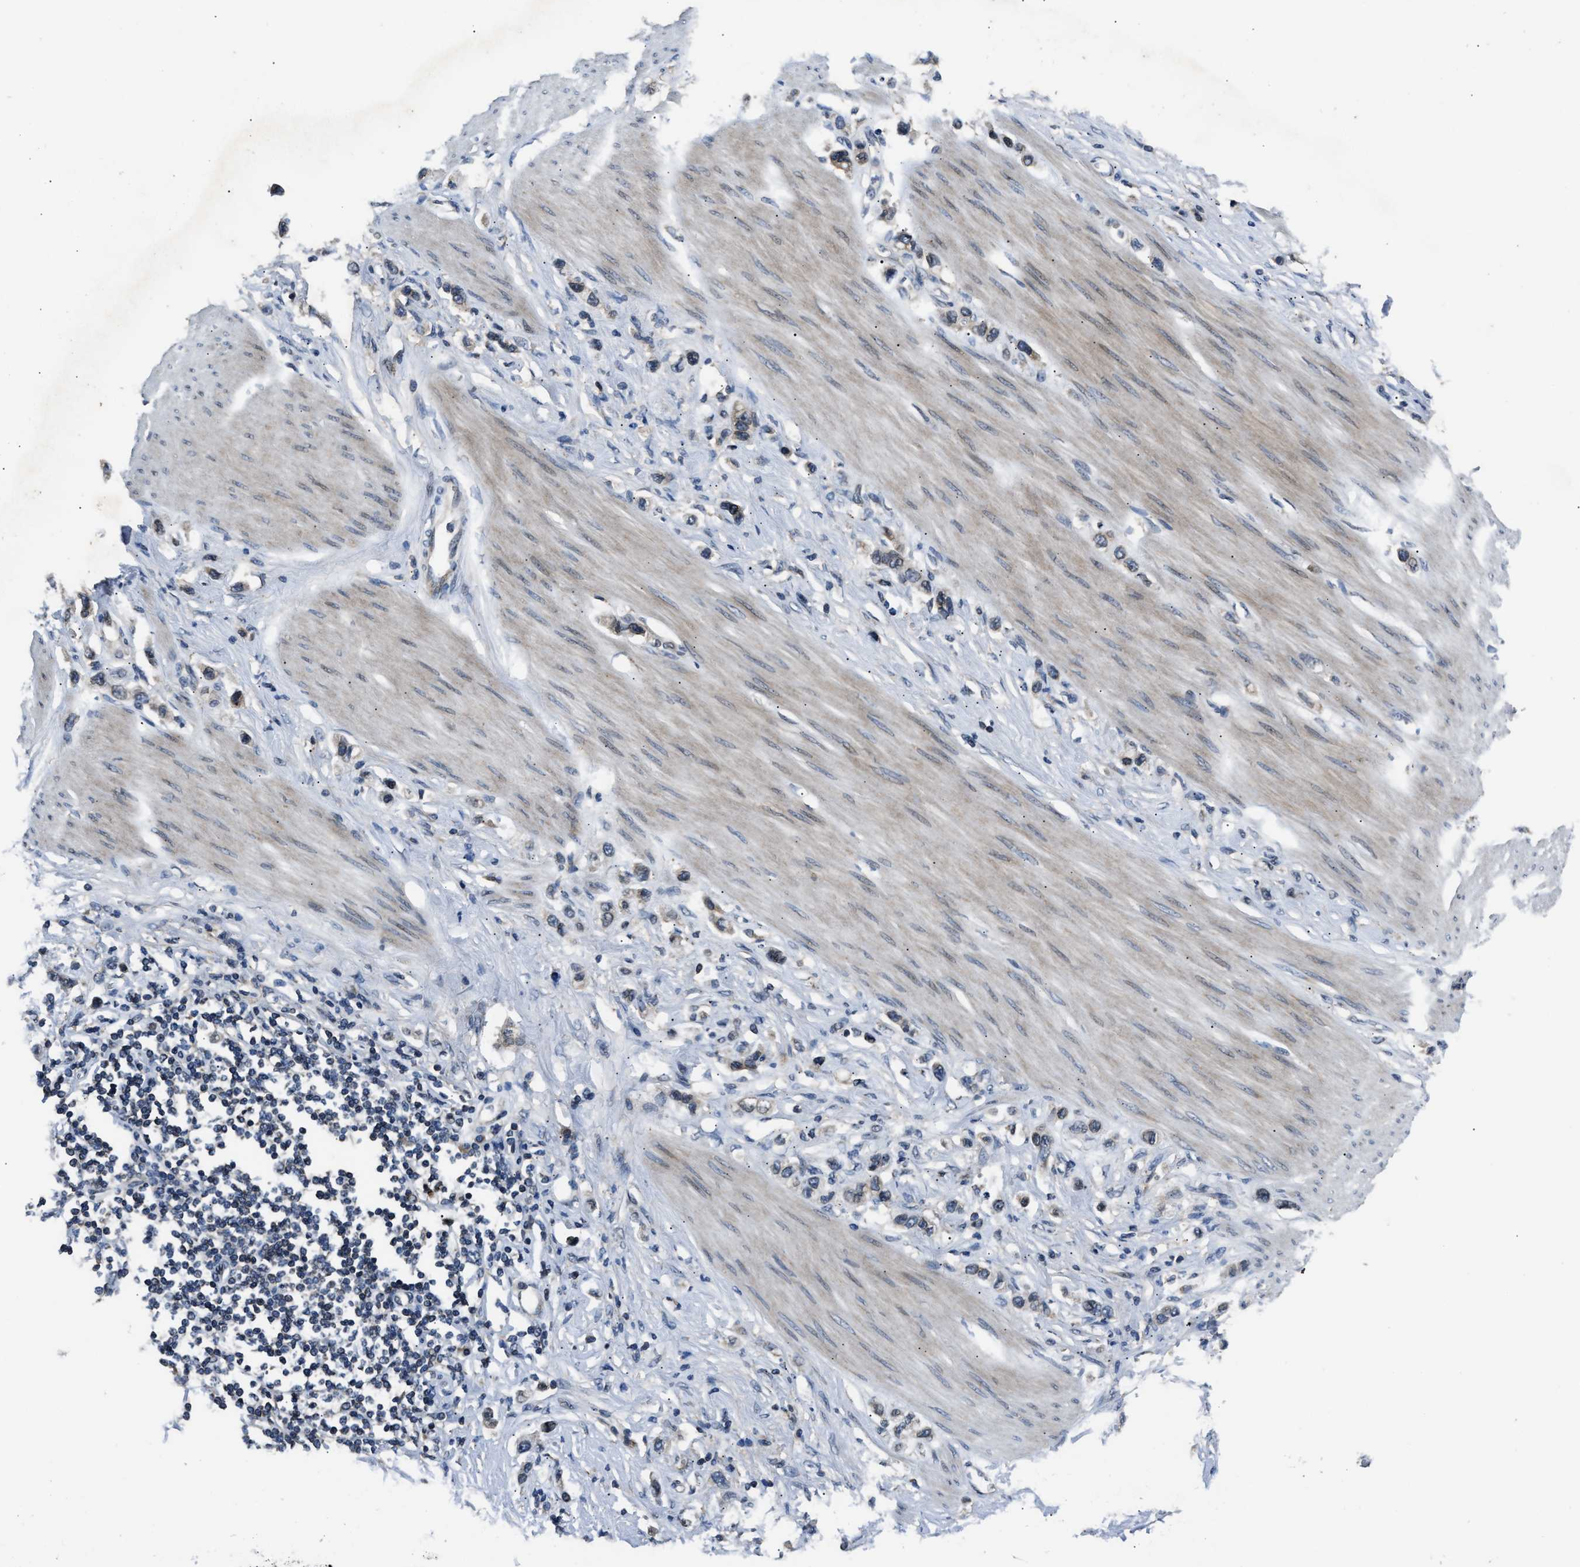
{"staining": {"intensity": "weak", "quantity": ">75%", "location": "cytoplasmic/membranous"}, "tissue": "stomach cancer", "cell_type": "Tumor cells", "image_type": "cancer", "snomed": [{"axis": "morphology", "description": "Adenocarcinoma, NOS"}, {"axis": "topography", "description": "Stomach"}], "caption": "An image showing weak cytoplasmic/membranous expression in about >75% of tumor cells in stomach cancer, as visualized by brown immunohistochemical staining.", "gene": "TNRC18", "patient": {"sex": "female", "age": 65}}